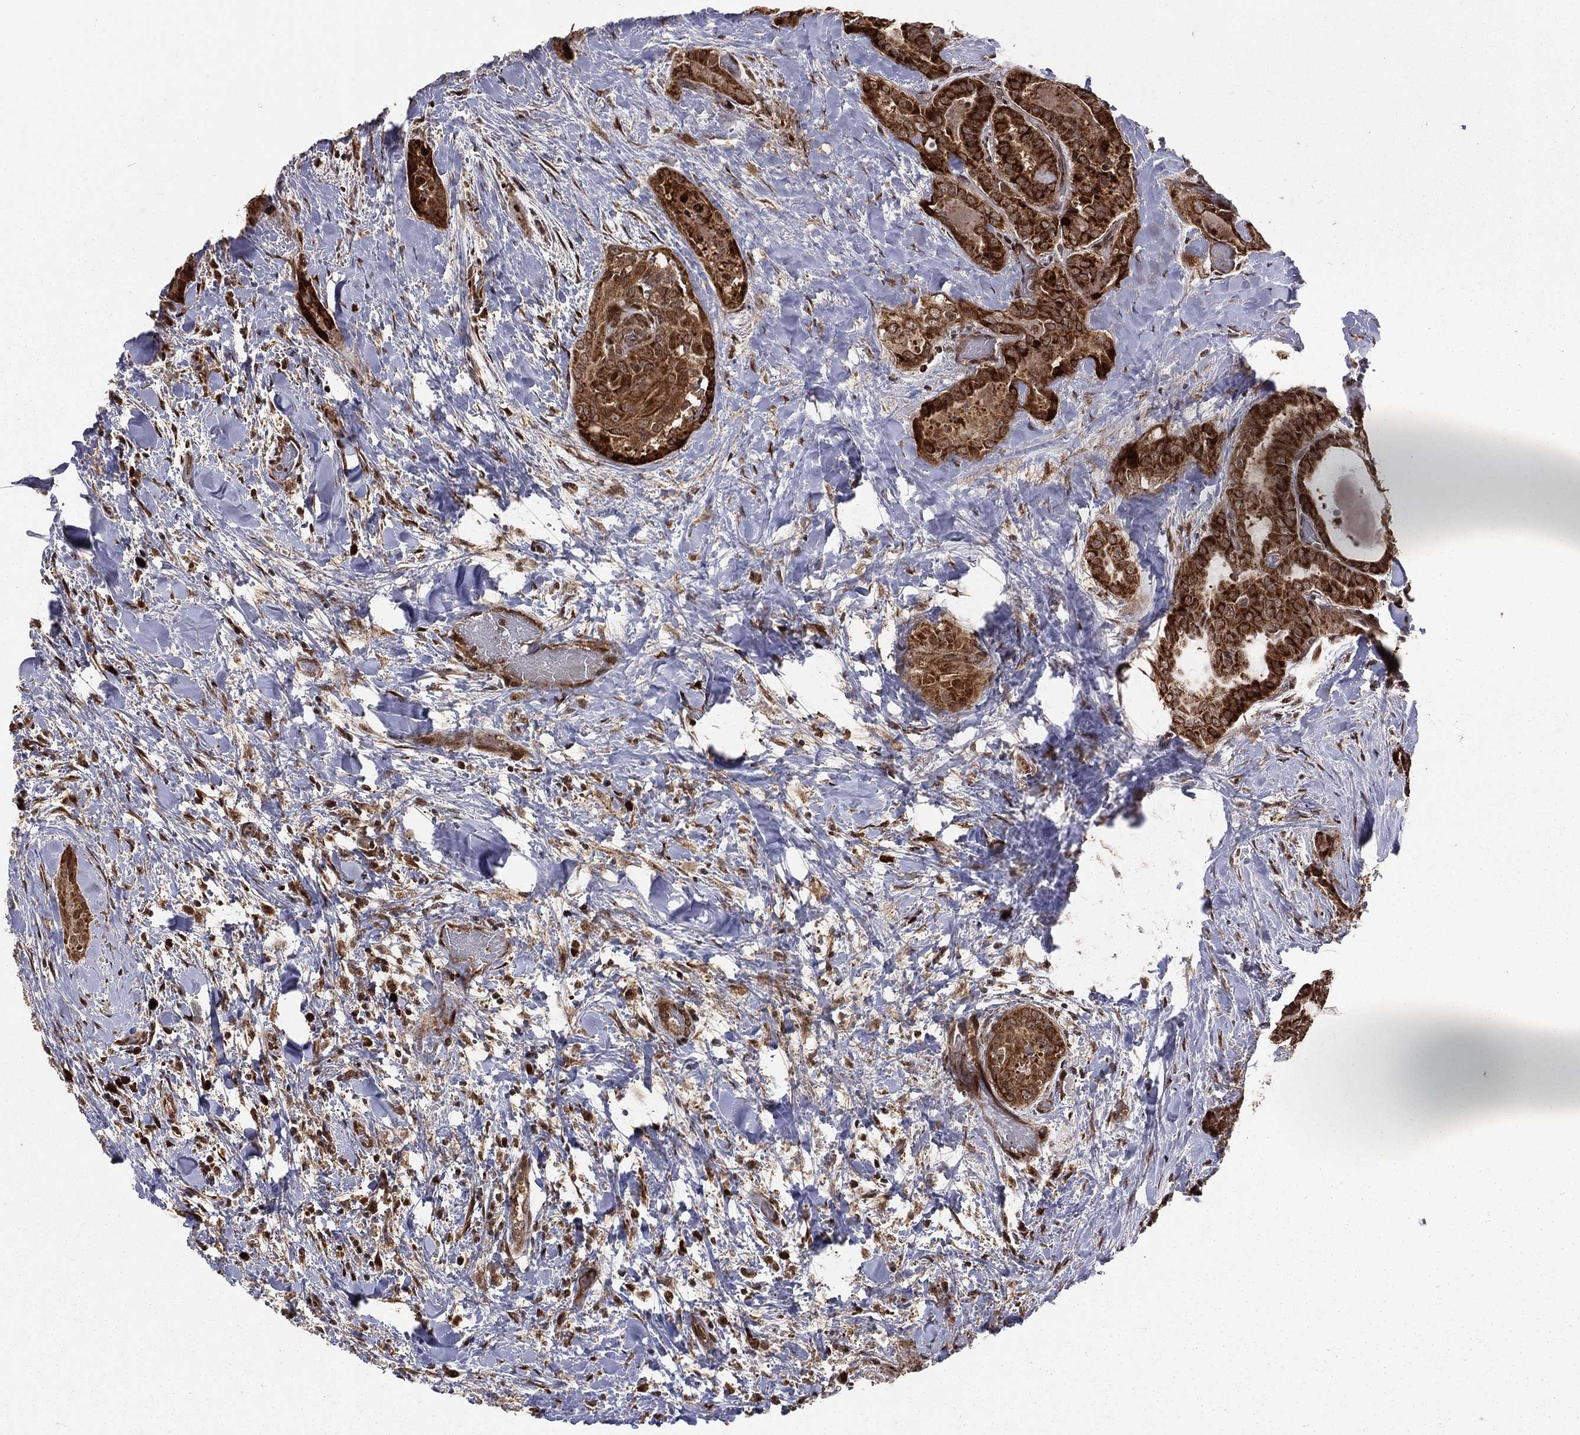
{"staining": {"intensity": "strong", "quantity": ">75%", "location": "cytoplasmic/membranous"}, "tissue": "thyroid cancer", "cell_type": "Tumor cells", "image_type": "cancer", "snomed": [{"axis": "morphology", "description": "Papillary adenocarcinoma, NOS"}, {"axis": "topography", "description": "Thyroid gland"}], "caption": "Protein analysis of thyroid cancer tissue shows strong cytoplasmic/membranous expression in approximately >75% of tumor cells. The protein is shown in brown color, while the nuclei are stained blue.", "gene": "MDM2", "patient": {"sex": "female", "age": 39}}